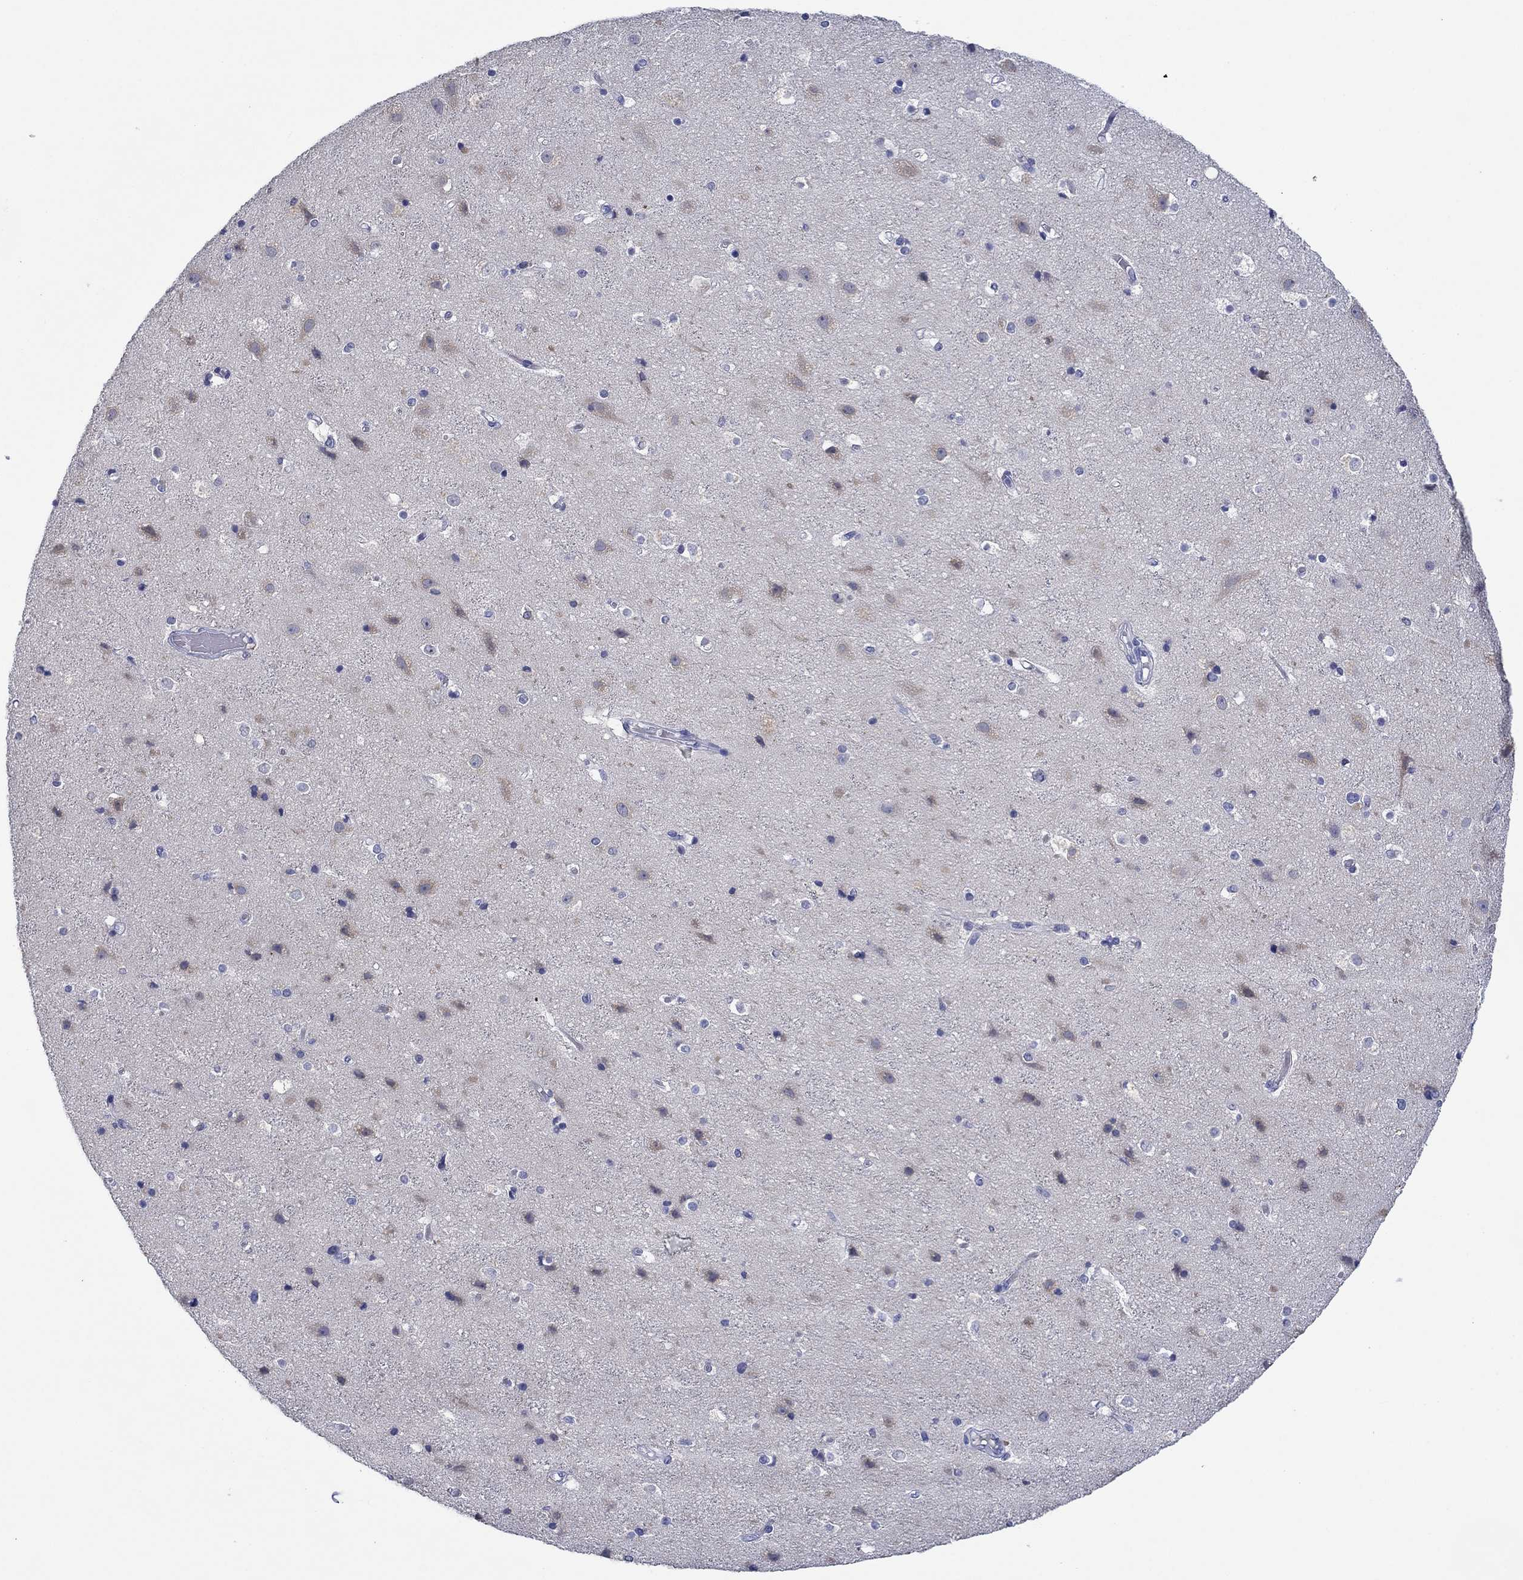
{"staining": {"intensity": "negative", "quantity": "none", "location": "none"}, "tissue": "cerebral cortex", "cell_type": "Endothelial cells", "image_type": "normal", "snomed": [{"axis": "morphology", "description": "Normal tissue, NOS"}, {"axis": "topography", "description": "Cerebral cortex"}], "caption": "Immunohistochemistry micrograph of unremarkable cerebral cortex: cerebral cortex stained with DAB (3,3'-diaminobenzidine) demonstrates no significant protein positivity in endothelial cells. (IHC, brightfield microscopy, high magnification).", "gene": "HDC", "patient": {"sex": "female", "age": 52}}